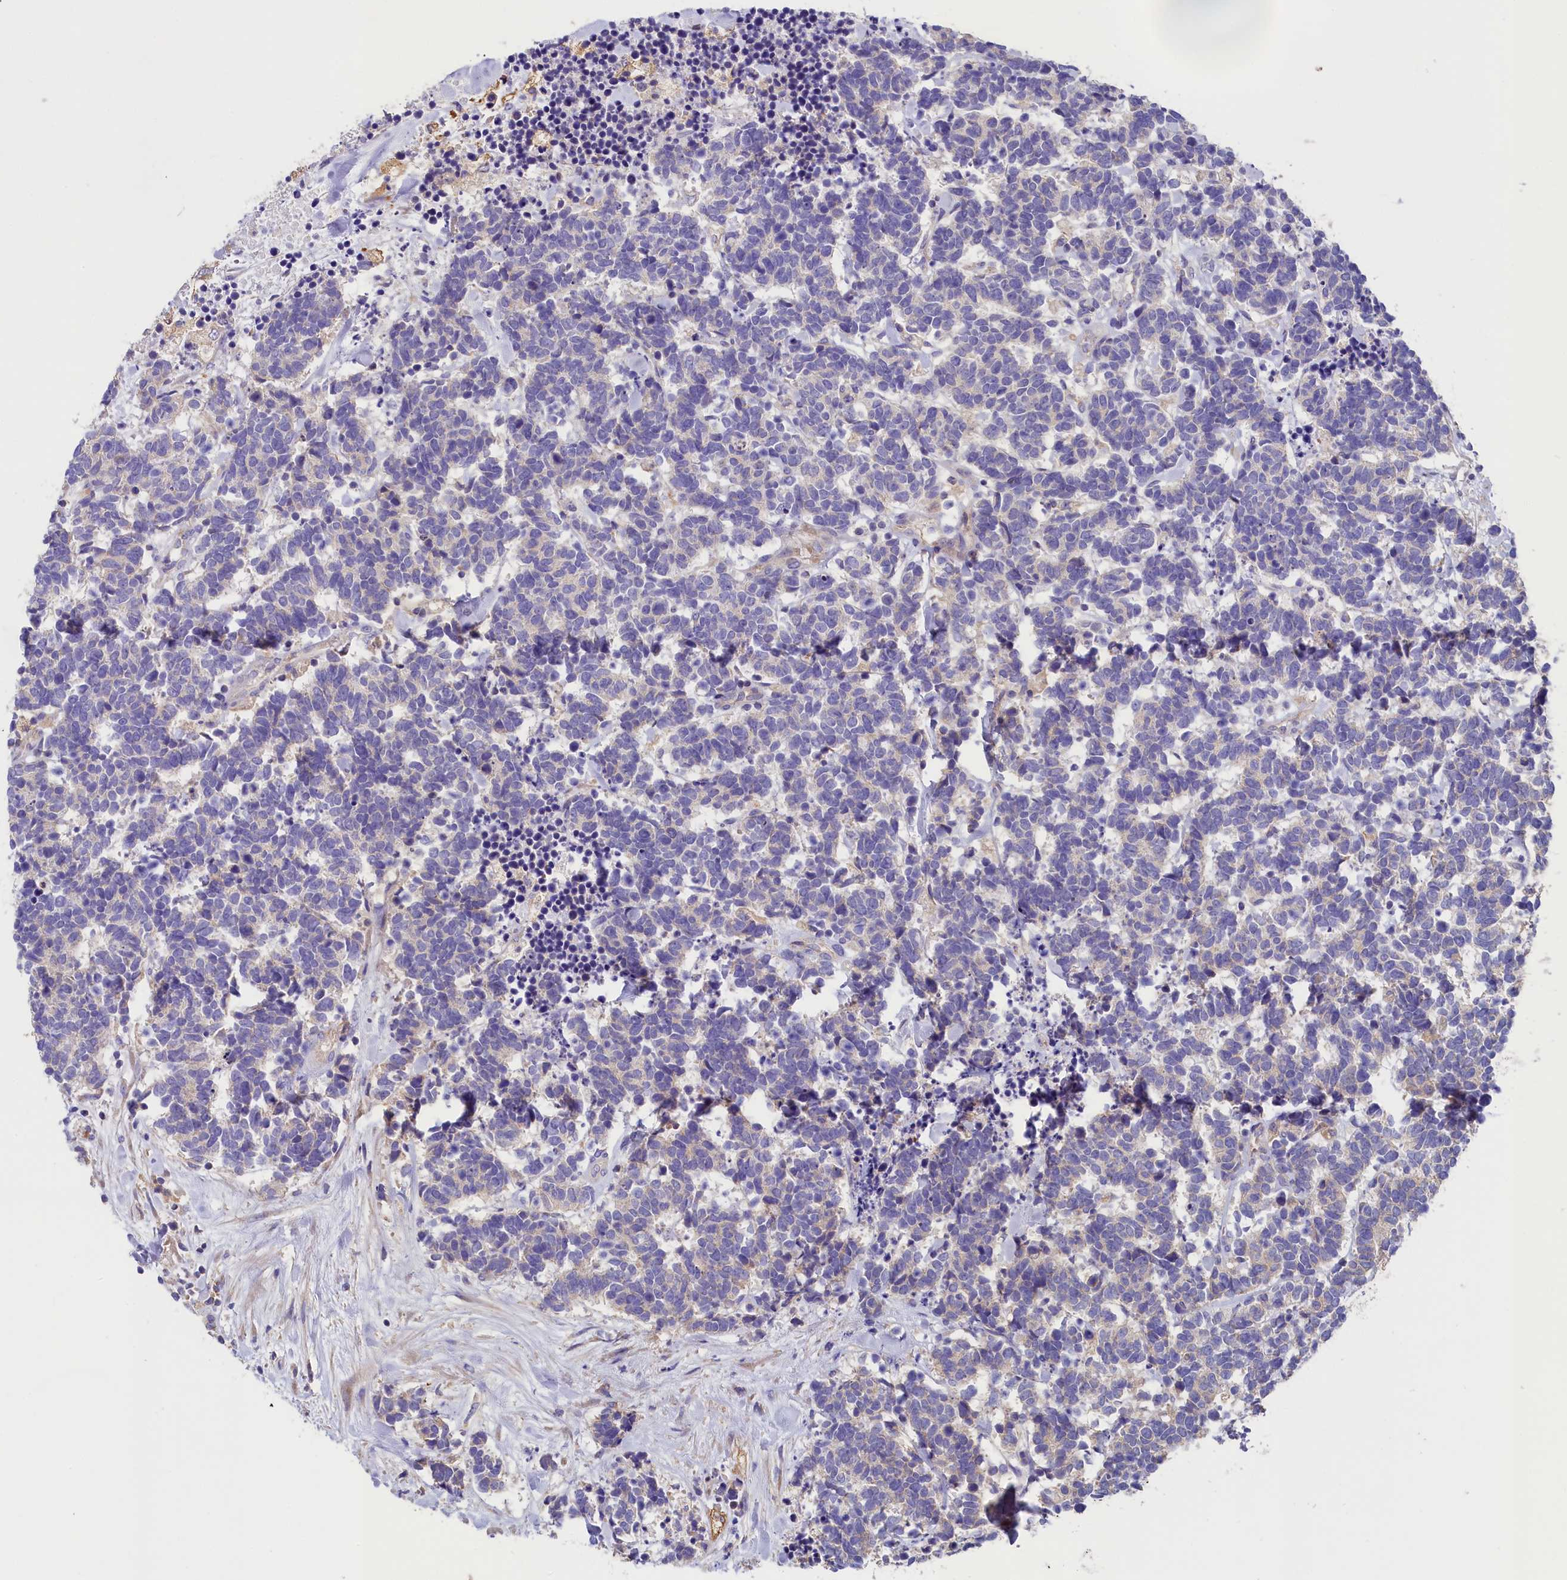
{"staining": {"intensity": "negative", "quantity": "none", "location": "none"}, "tissue": "carcinoid", "cell_type": "Tumor cells", "image_type": "cancer", "snomed": [{"axis": "morphology", "description": "Carcinoma, NOS"}, {"axis": "morphology", "description": "Carcinoid, malignant, NOS"}, {"axis": "topography", "description": "Prostate"}], "caption": "This is an immunohistochemistry (IHC) image of carcinoid. There is no staining in tumor cells.", "gene": "SEC31B", "patient": {"sex": "male", "age": 57}}